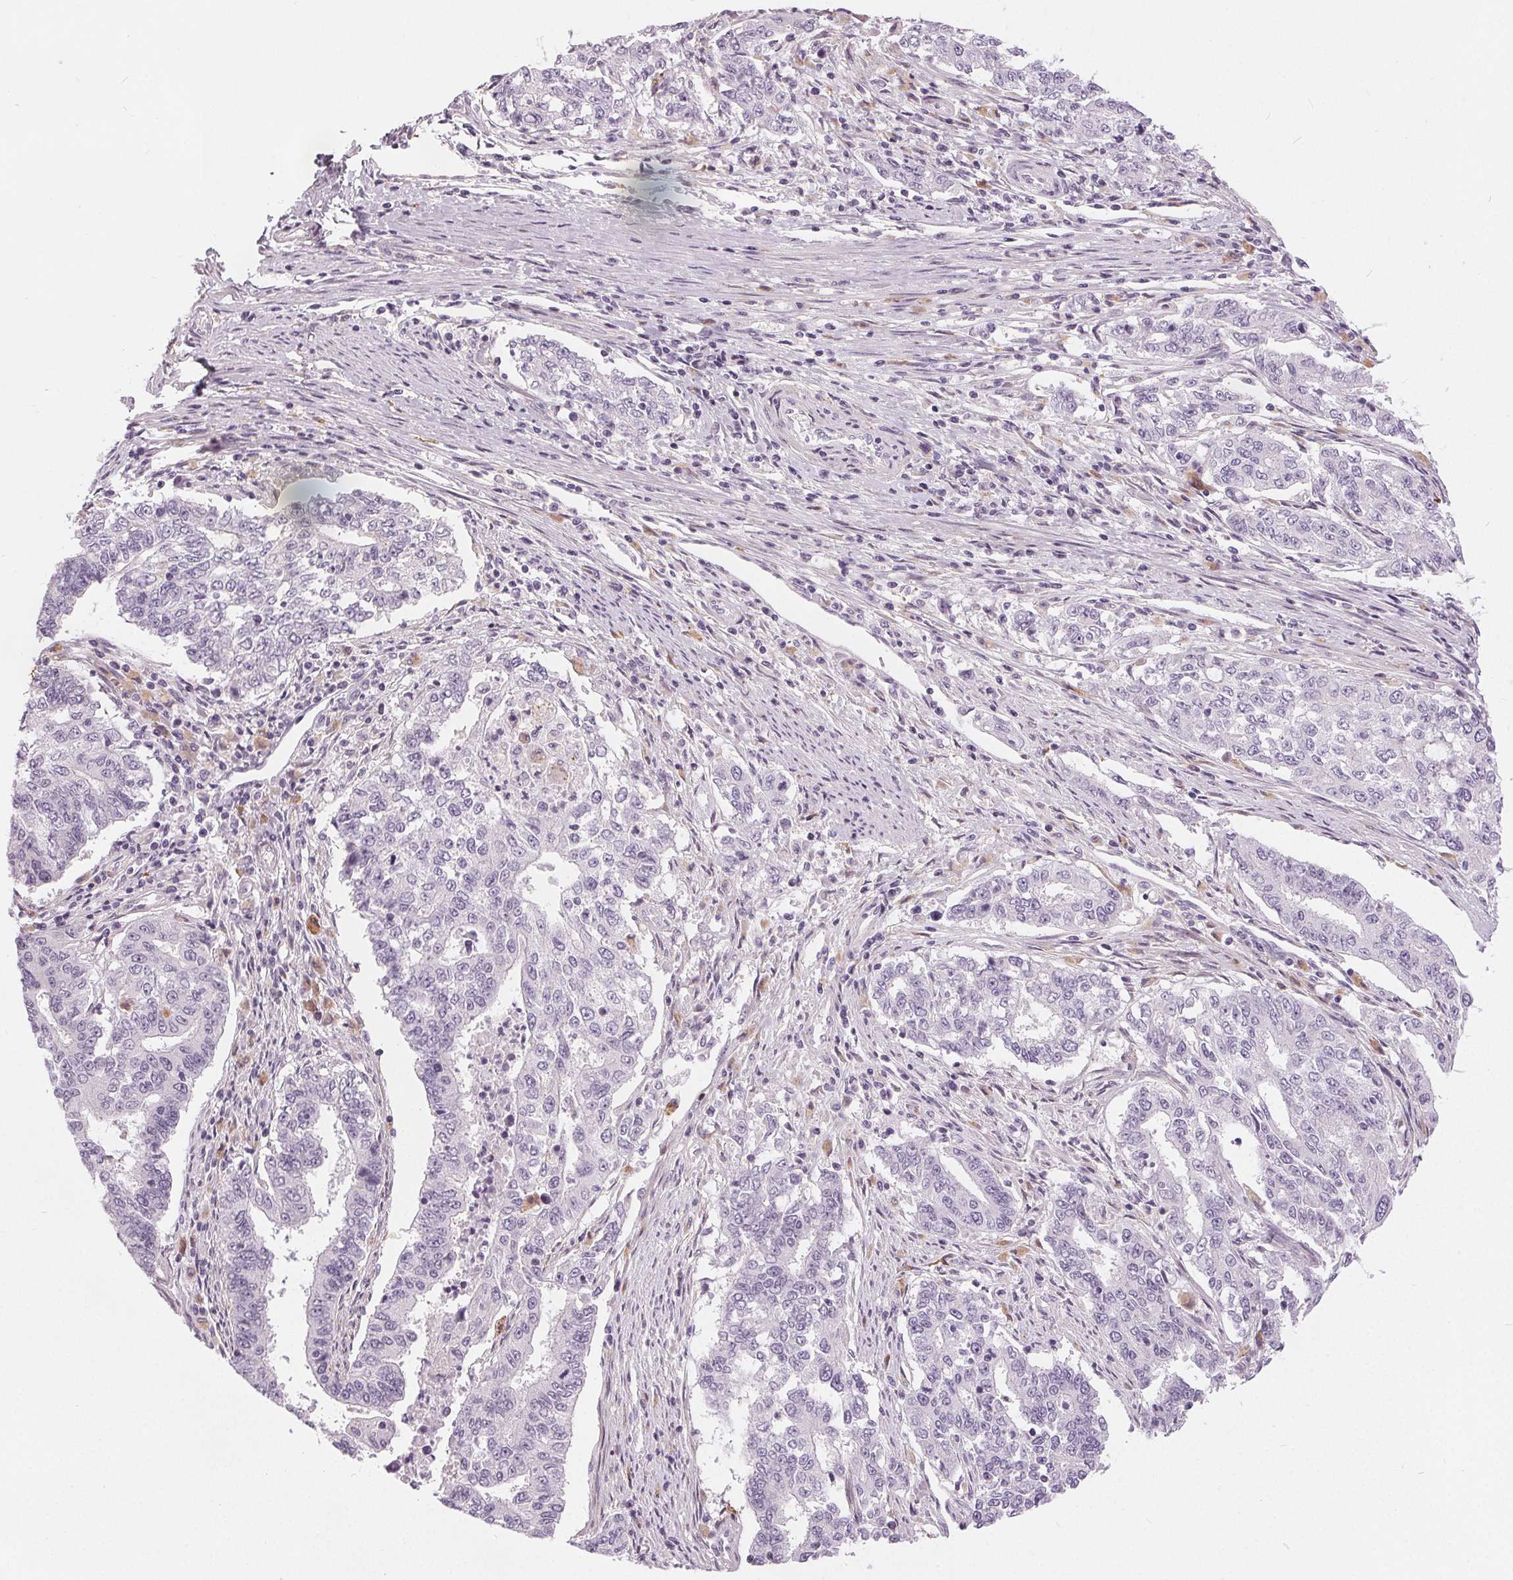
{"staining": {"intensity": "negative", "quantity": "none", "location": "none"}, "tissue": "endometrial cancer", "cell_type": "Tumor cells", "image_type": "cancer", "snomed": [{"axis": "morphology", "description": "Adenocarcinoma, NOS"}, {"axis": "topography", "description": "Uterus"}], "caption": "Immunohistochemistry micrograph of neoplastic tissue: adenocarcinoma (endometrial) stained with DAB (3,3'-diaminobenzidine) exhibits no significant protein positivity in tumor cells.", "gene": "HOPX", "patient": {"sex": "female", "age": 59}}